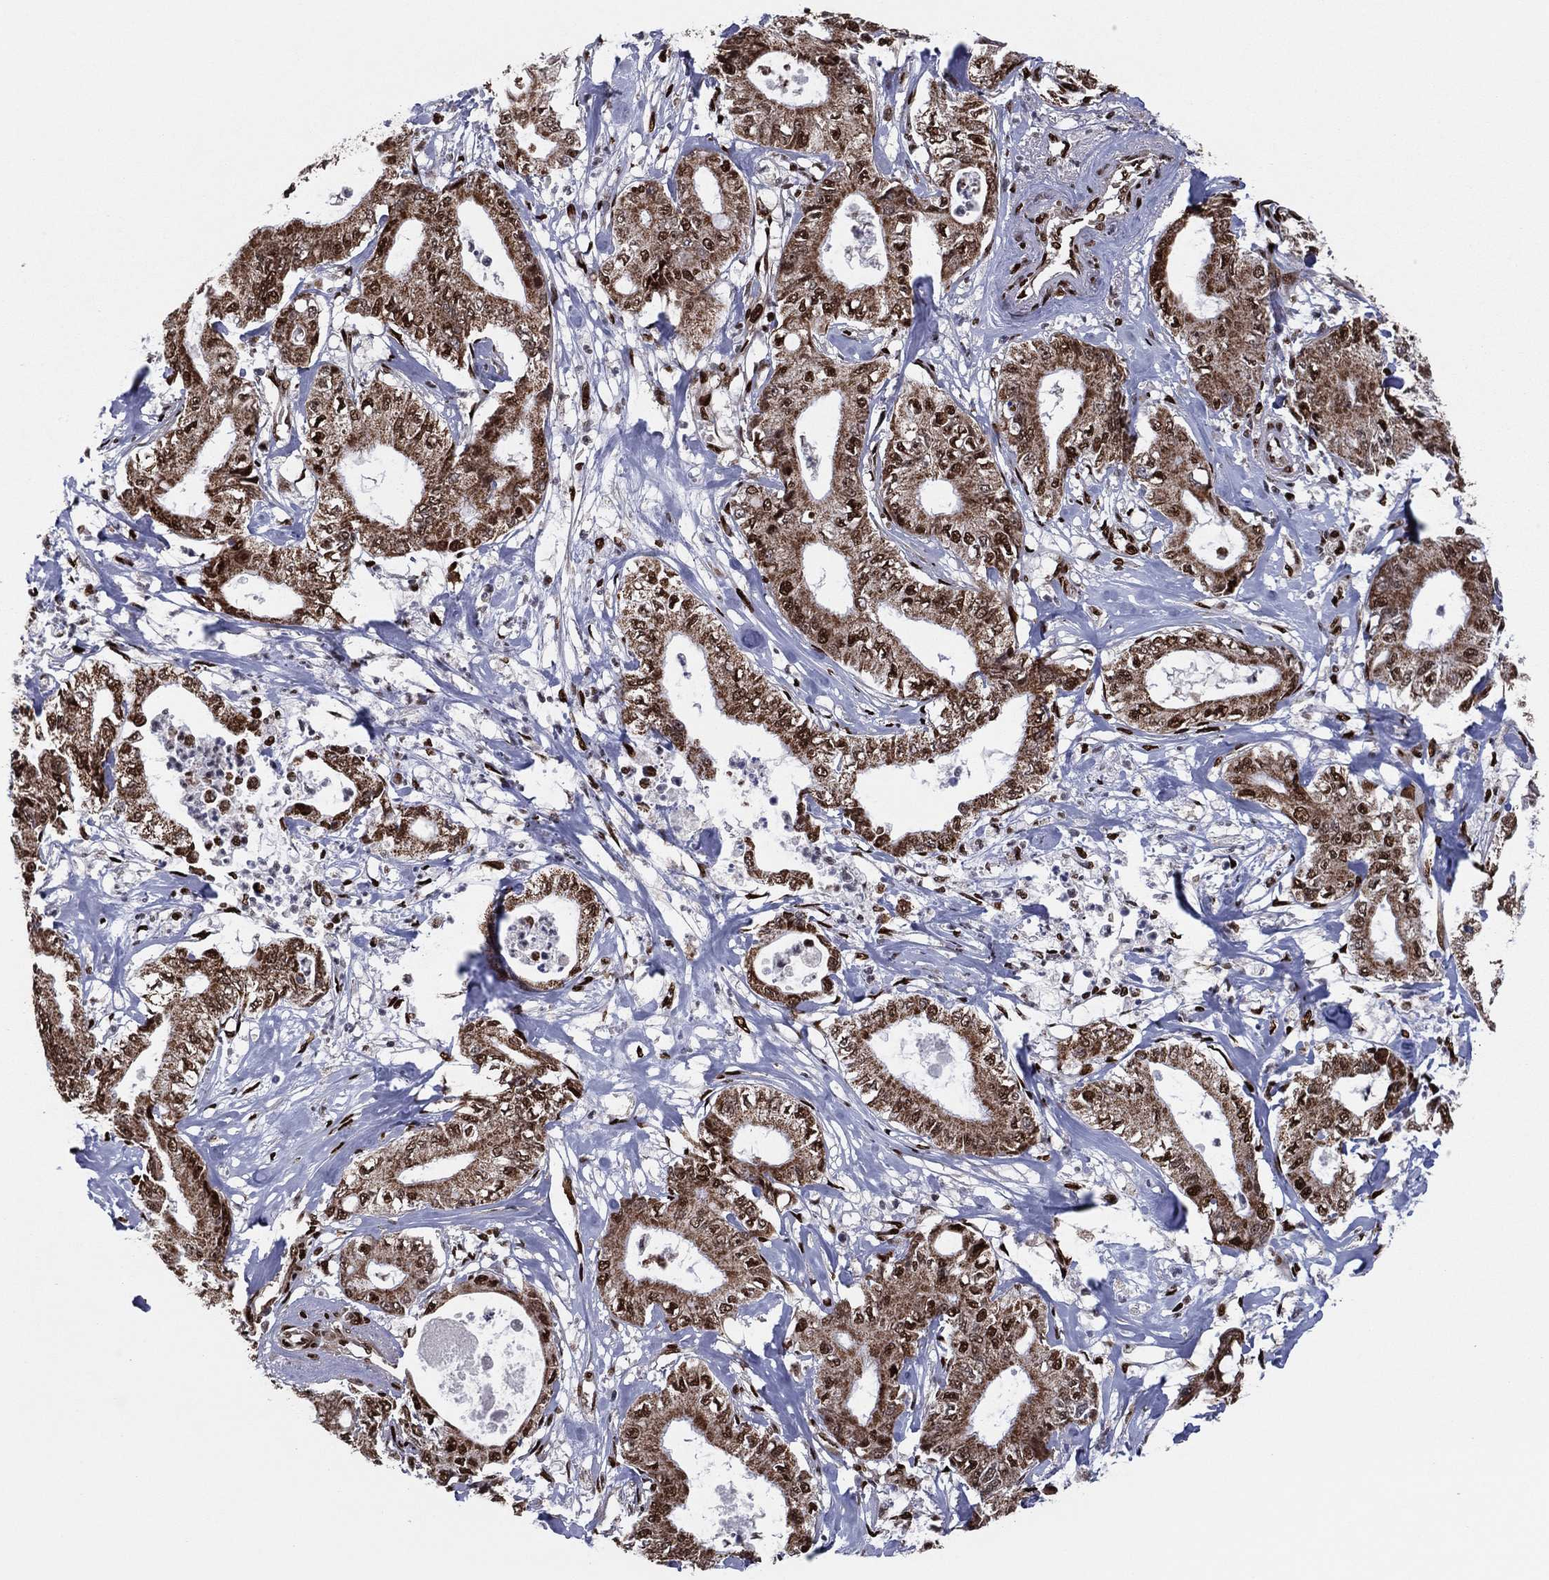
{"staining": {"intensity": "moderate", "quantity": ">75%", "location": "cytoplasmic/membranous,nuclear"}, "tissue": "pancreatic cancer", "cell_type": "Tumor cells", "image_type": "cancer", "snomed": [{"axis": "morphology", "description": "Adenocarcinoma, NOS"}, {"axis": "topography", "description": "Pancreas"}], "caption": "About >75% of tumor cells in pancreatic adenocarcinoma demonstrate moderate cytoplasmic/membranous and nuclear protein expression as visualized by brown immunohistochemical staining.", "gene": "TP53BP1", "patient": {"sex": "male", "age": 71}}